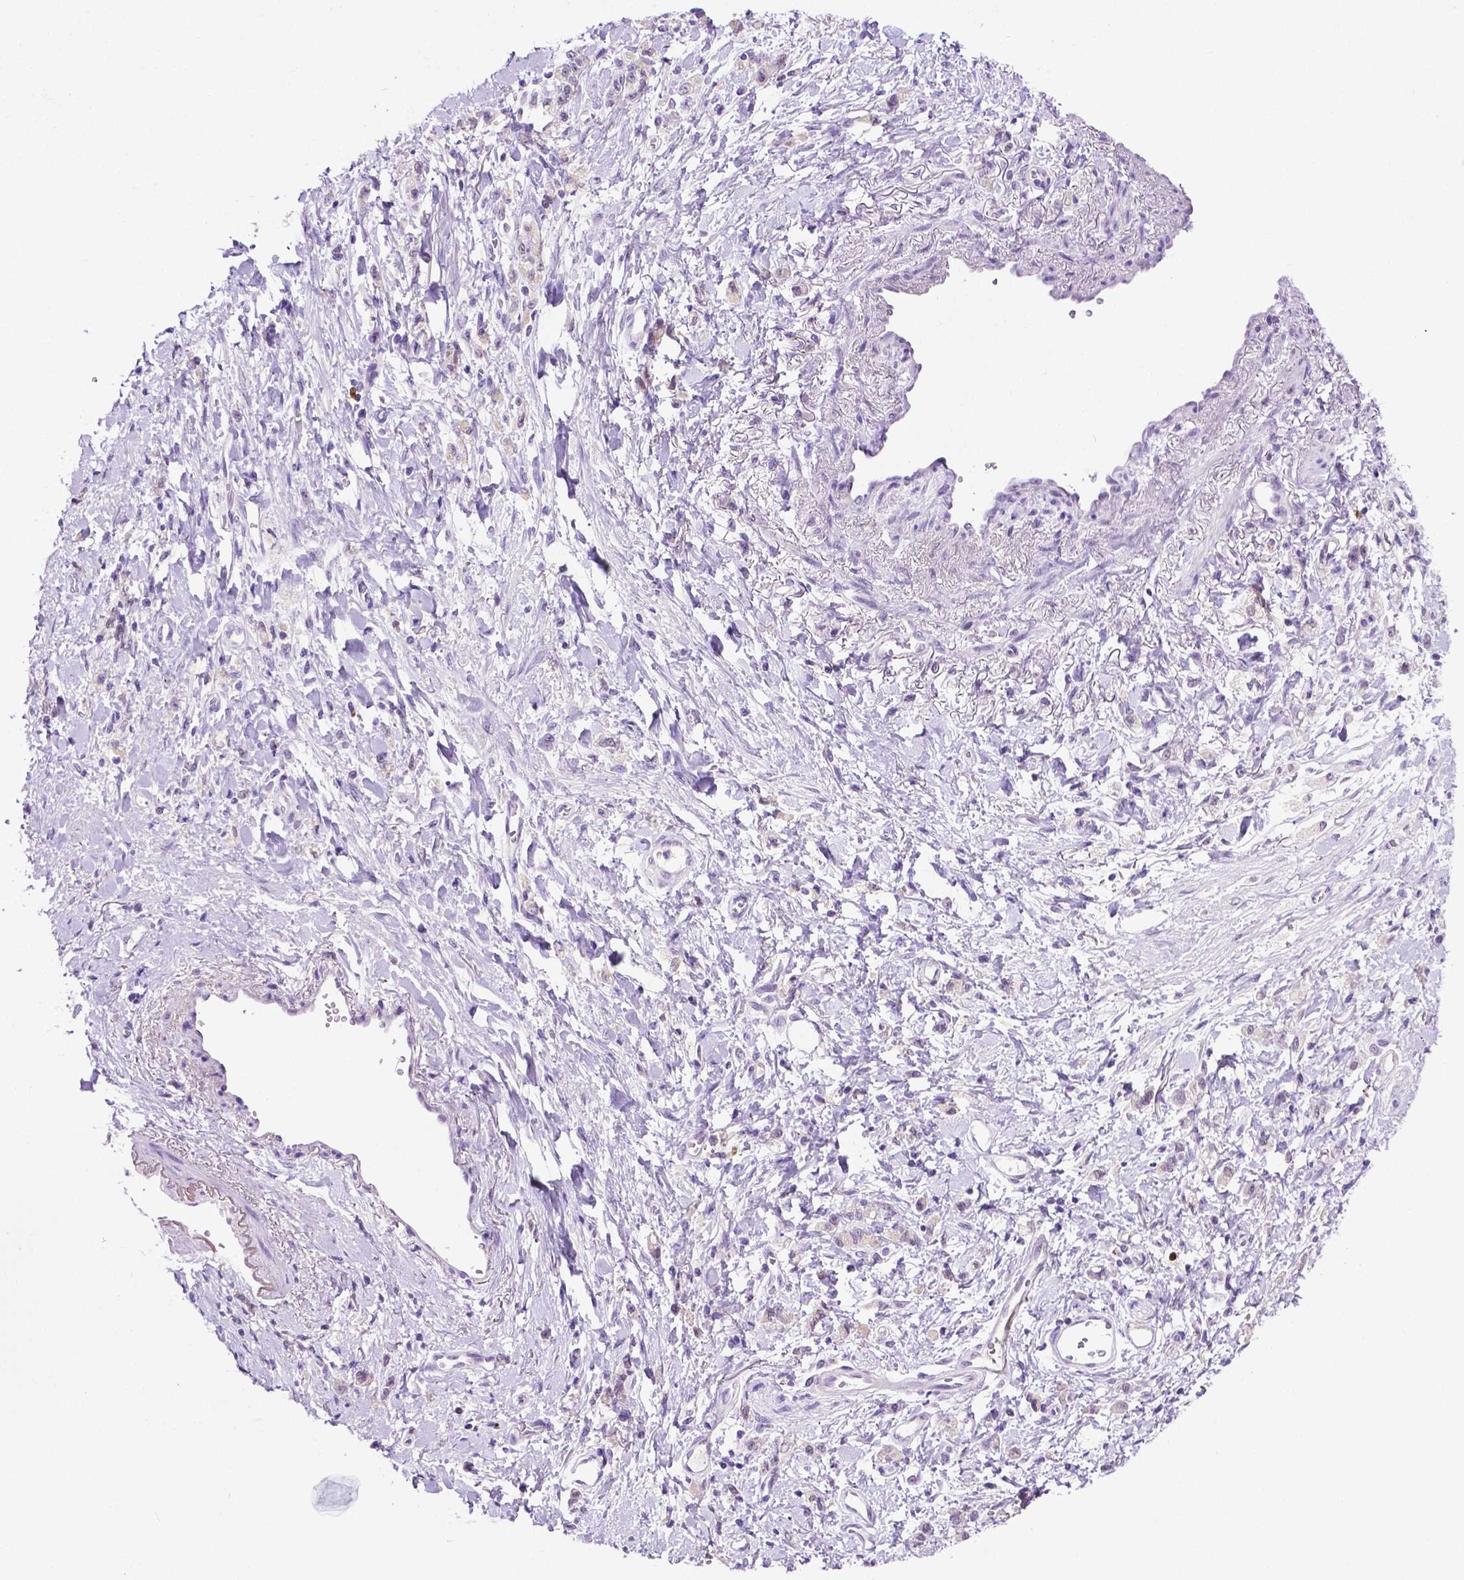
{"staining": {"intensity": "negative", "quantity": "none", "location": "none"}, "tissue": "stomach cancer", "cell_type": "Tumor cells", "image_type": "cancer", "snomed": [{"axis": "morphology", "description": "Adenocarcinoma, NOS"}, {"axis": "topography", "description": "Stomach"}], "caption": "Immunohistochemical staining of human stomach cancer demonstrates no significant staining in tumor cells.", "gene": "MMP27", "patient": {"sex": "male", "age": 77}}